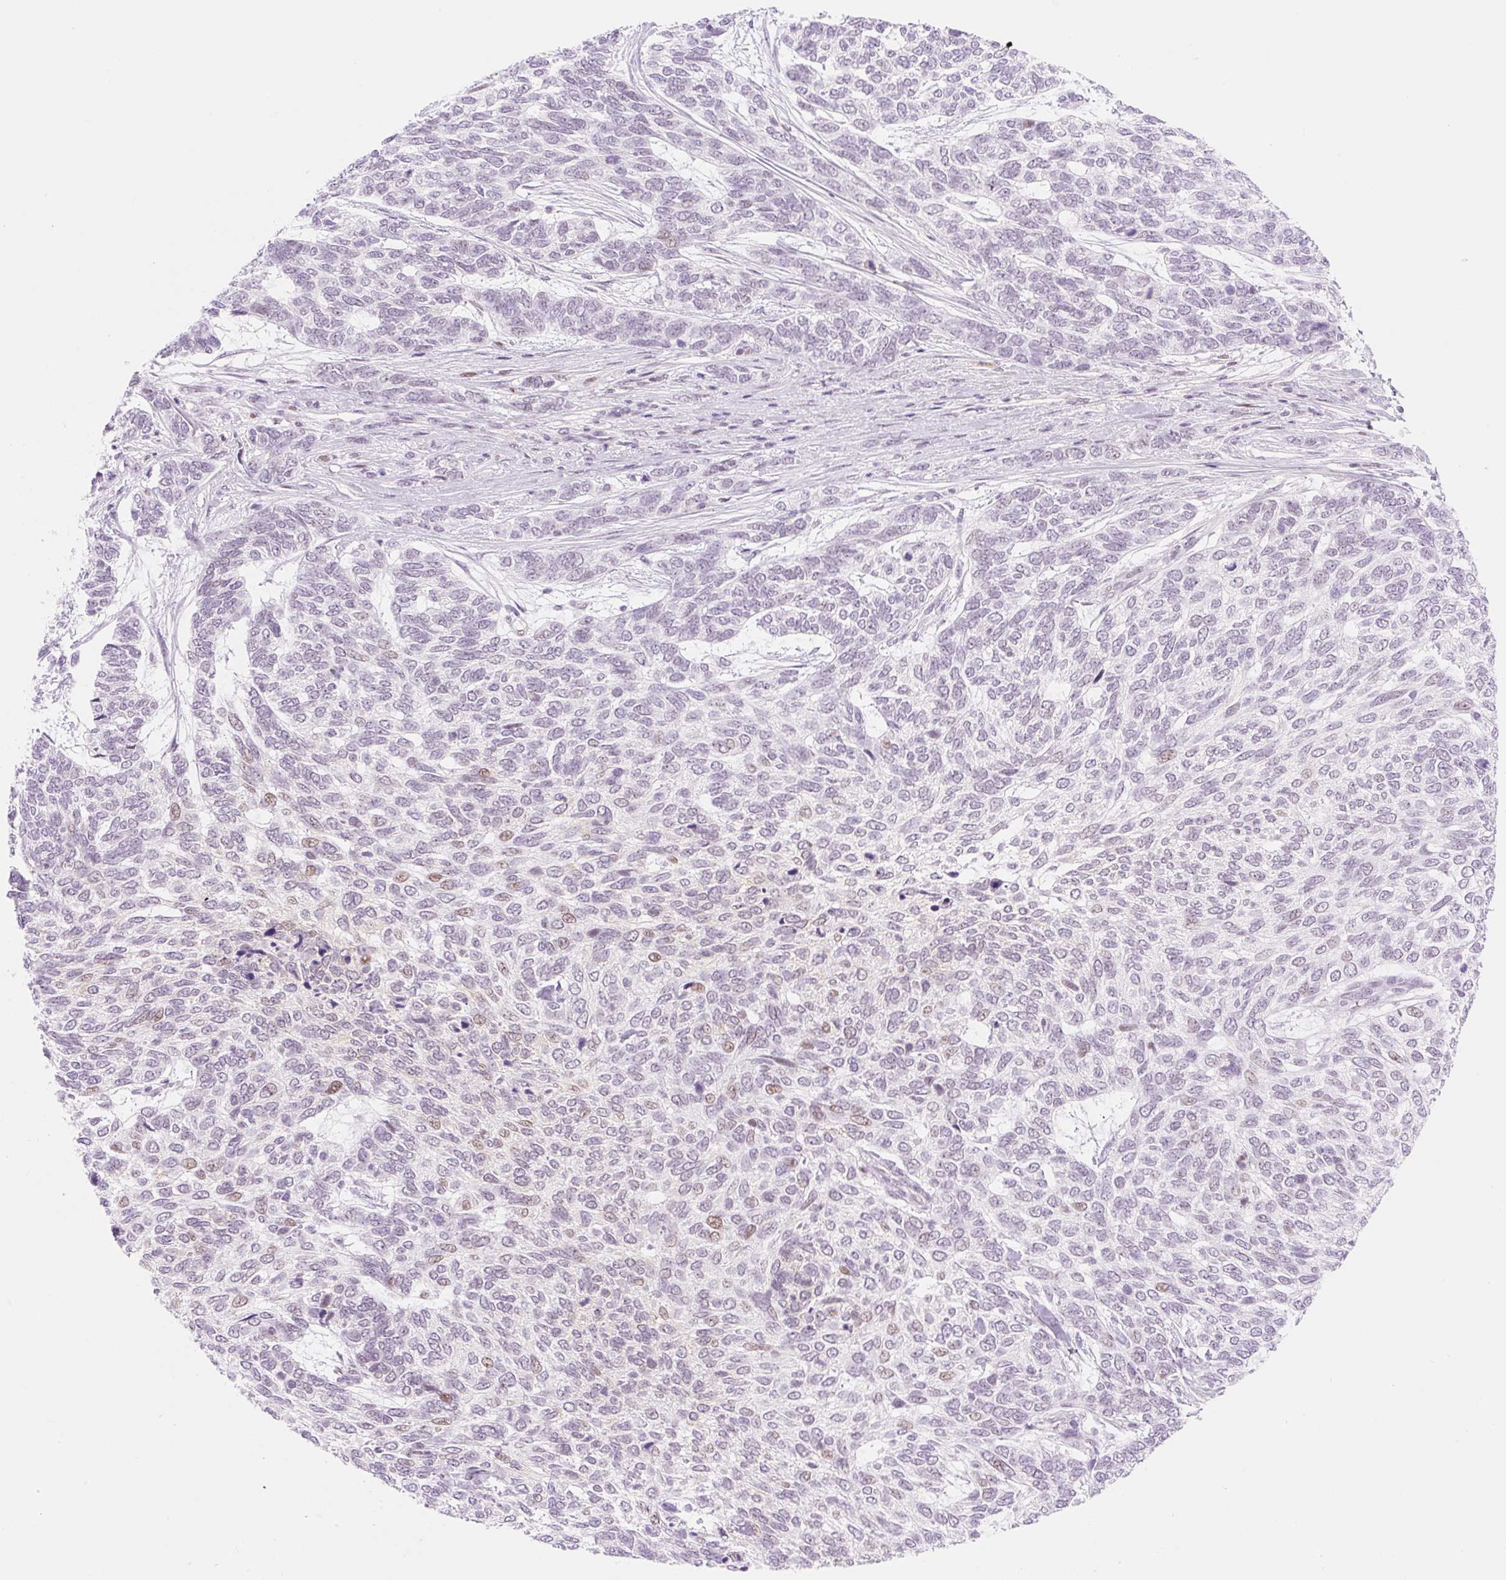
{"staining": {"intensity": "weak", "quantity": "<25%", "location": "nuclear"}, "tissue": "skin cancer", "cell_type": "Tumor cells", "image_type": "cancer", "snomed": [{"axis": "morphology", "description": "Basal cell carcinoma"}, {"axis": "topography", "description": "Skin"}], "caption": "DAB (3,3'-diaminobenzidine) immunohistochemical staining of skin basal cell carcinoma demonstrates no significant staining in tumor cells.", "gene": "H2BW1", "patient": {"sex": "female", "age": 65}}